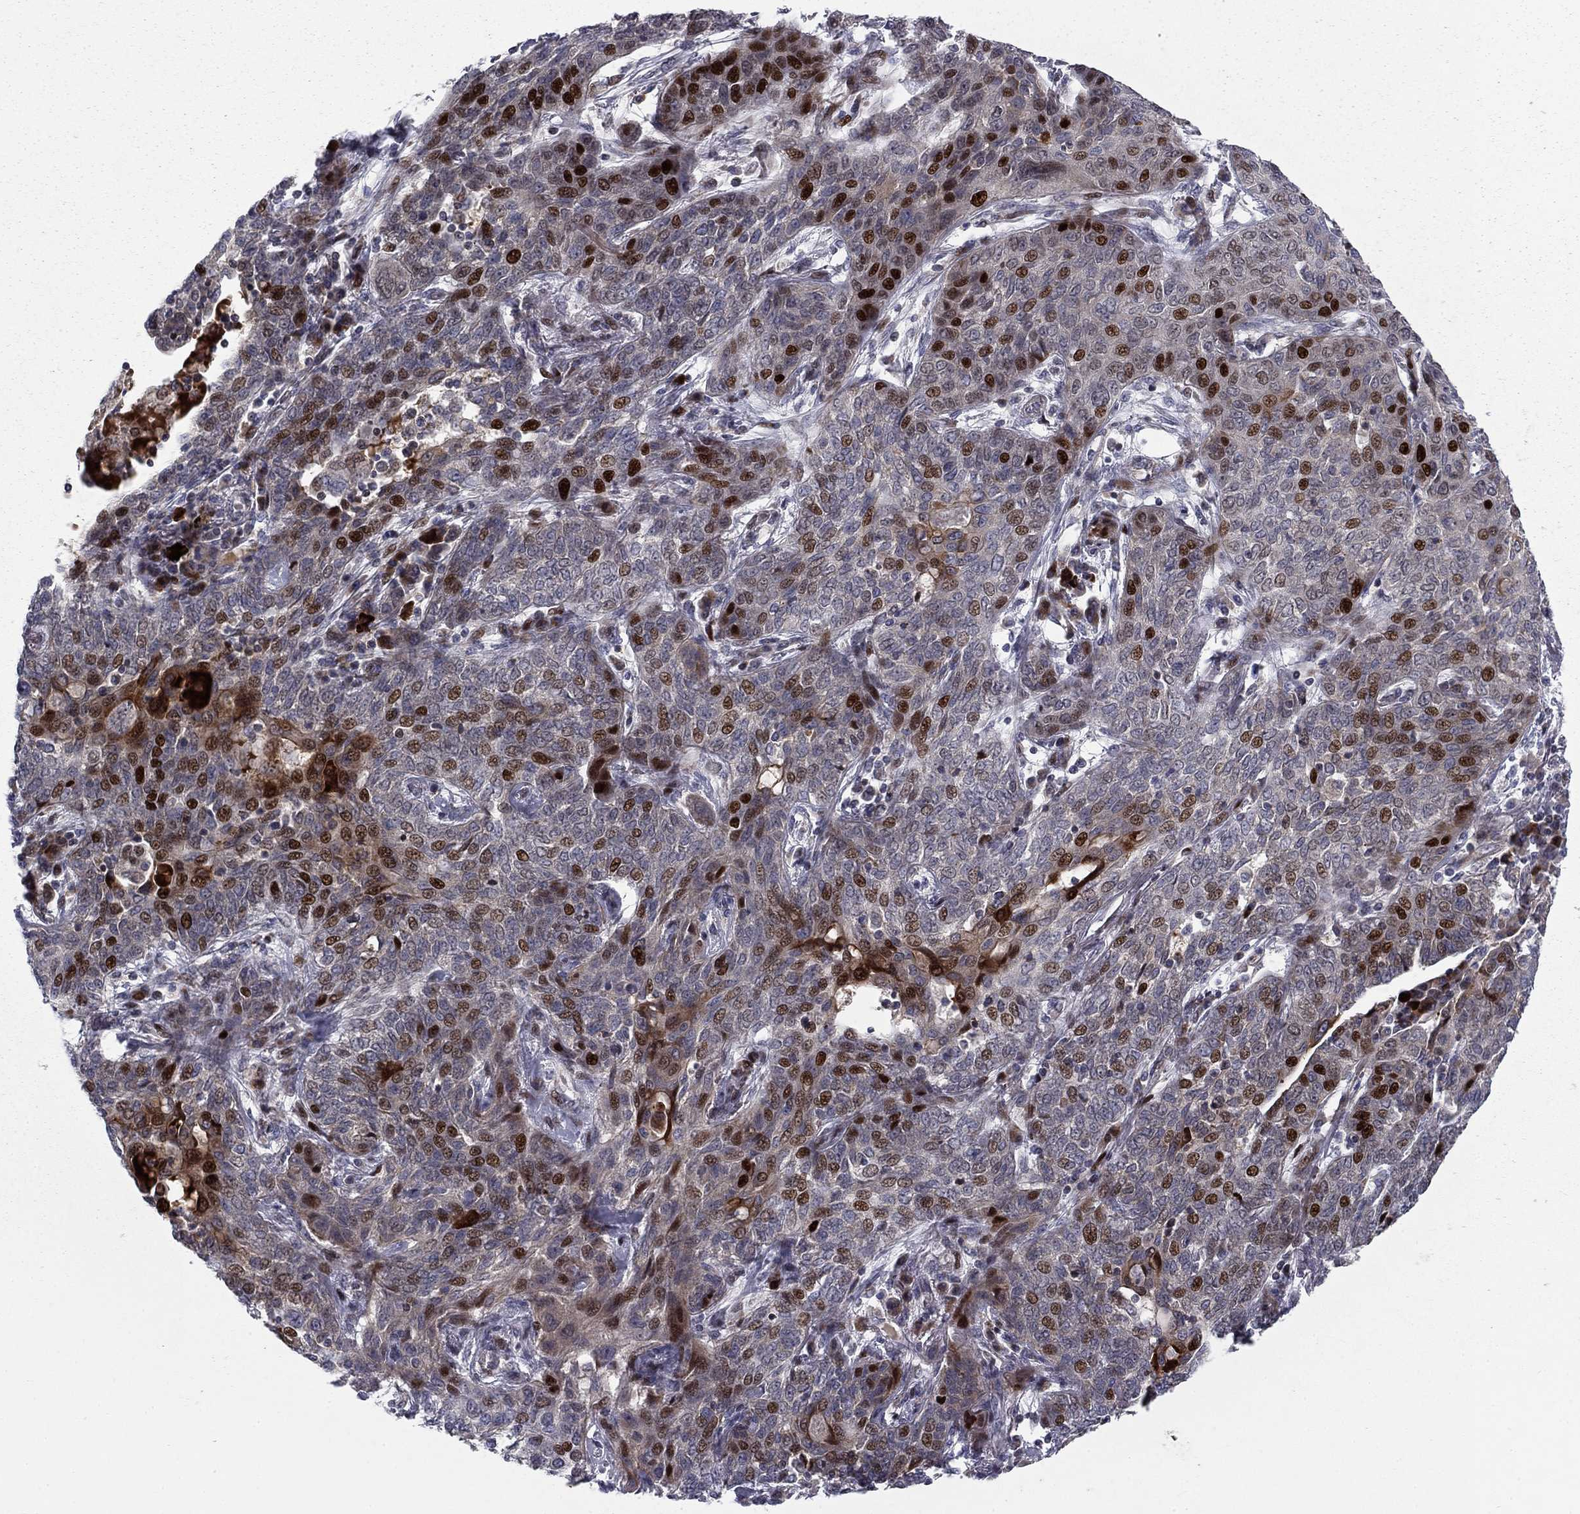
{"staining": {"intensity": "strong", "quantity": "<25%", "location": "nuclear"}, "tissue": "lung cancer", "cell_type": "Tumor cells", "image_type": "cancer", "snomed": [{"axis": "morphology", "description": "Squamous cell carcinoma, NOS"}, {"axis": "topography", "description": "Lung"}], "caption": "The immunohistochemical stain highlights strong nuclear positivity in tumor cells of squamous cell carcinoma (lung) tissue.", "gene": "MIOS", "patient": {"sex": "female", "age": 70}}